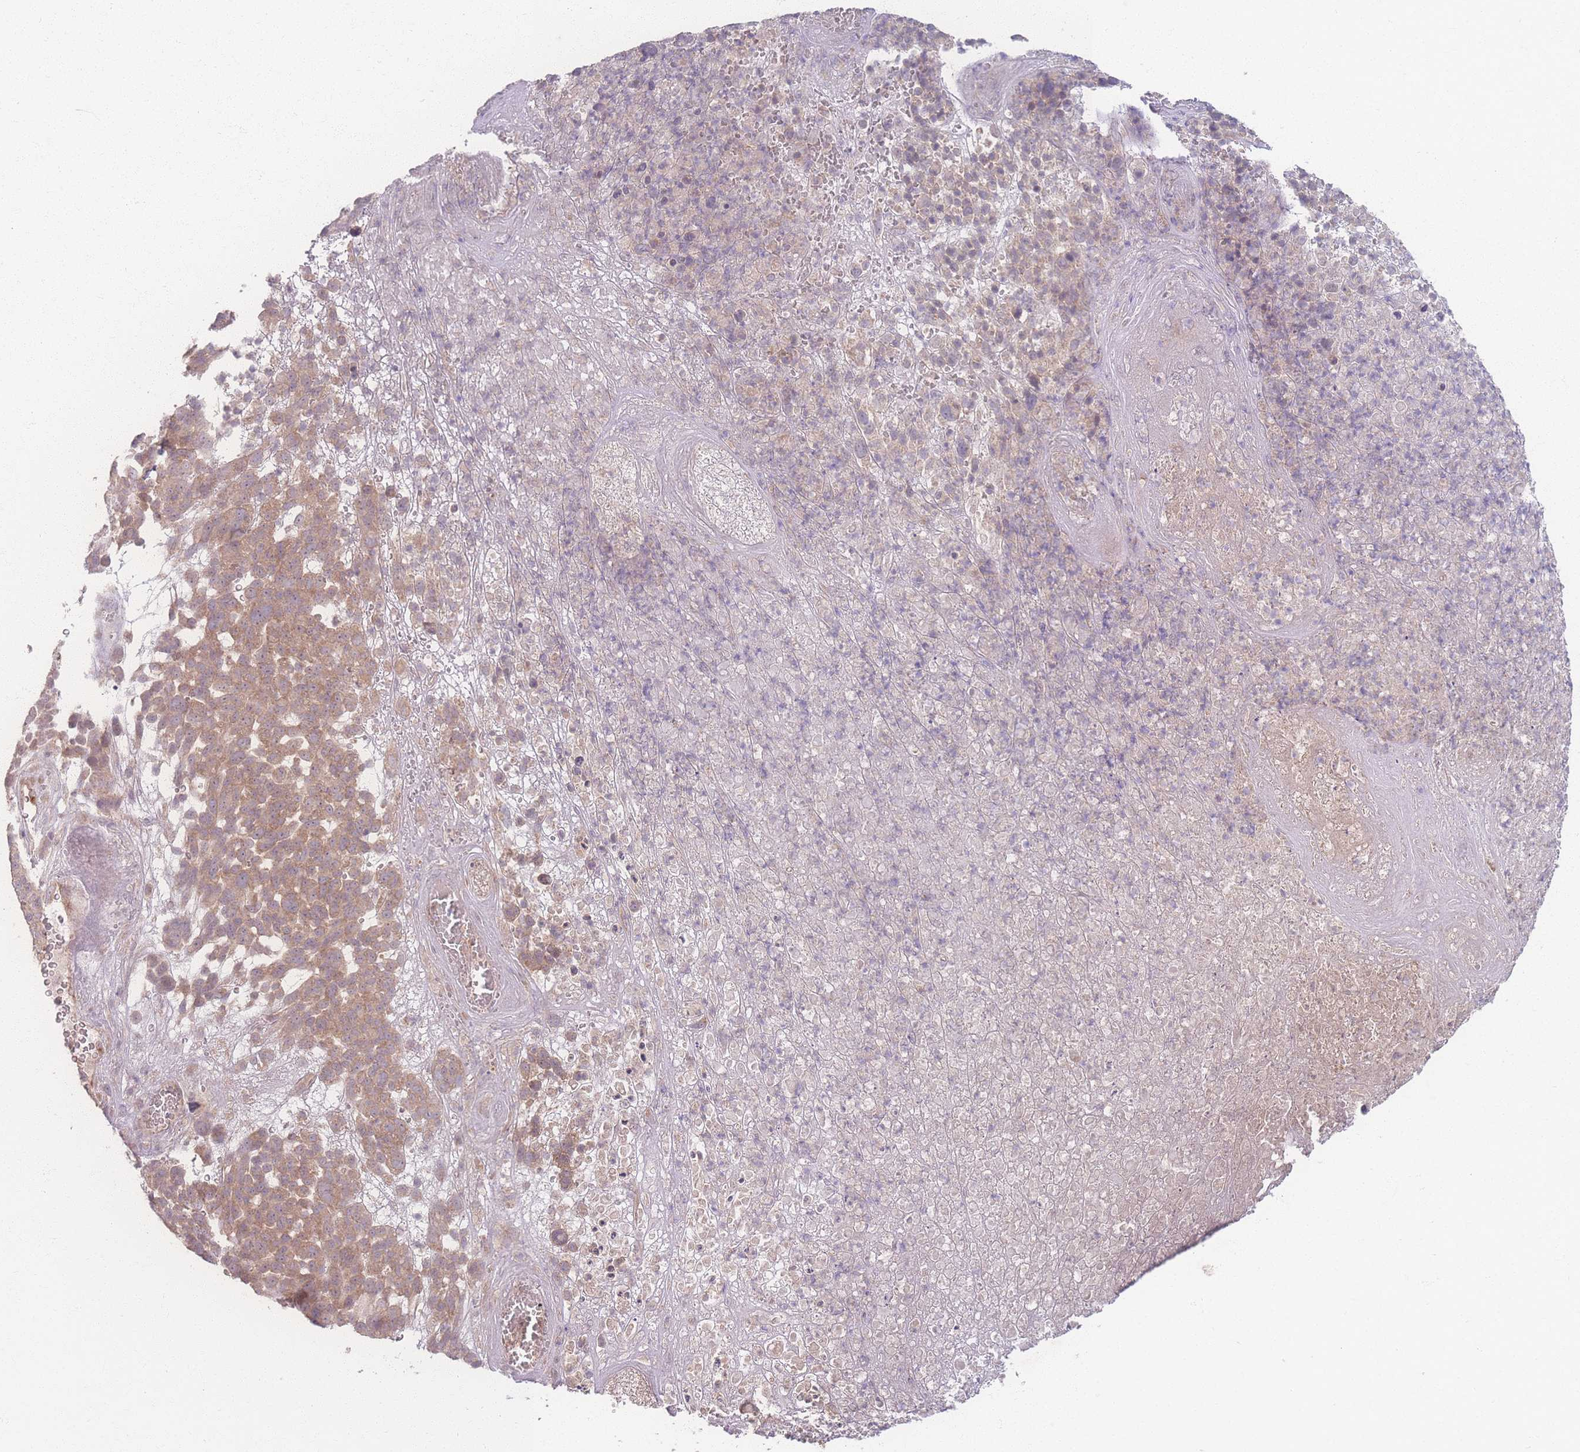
{"staining": {"intensity": "moderate", "quantity": ">75%", "location": "cytoplasmic/membranous"}, "tissue": "melanoma", "cell_type": "Tumor cells", "image_type": "cancer", "snomed": [{"axis": "morphology", "description": "Malignant melanoma, NOS"}, {"axis": "topography", "description": "Skin"}], "caption": "A brown stain labels moderate cytoplasmic/membranous positivity of a protein in malignant melanoma tumor cells.", "gene": "INSR", "patient": {"sex": "male", "age": 49}}